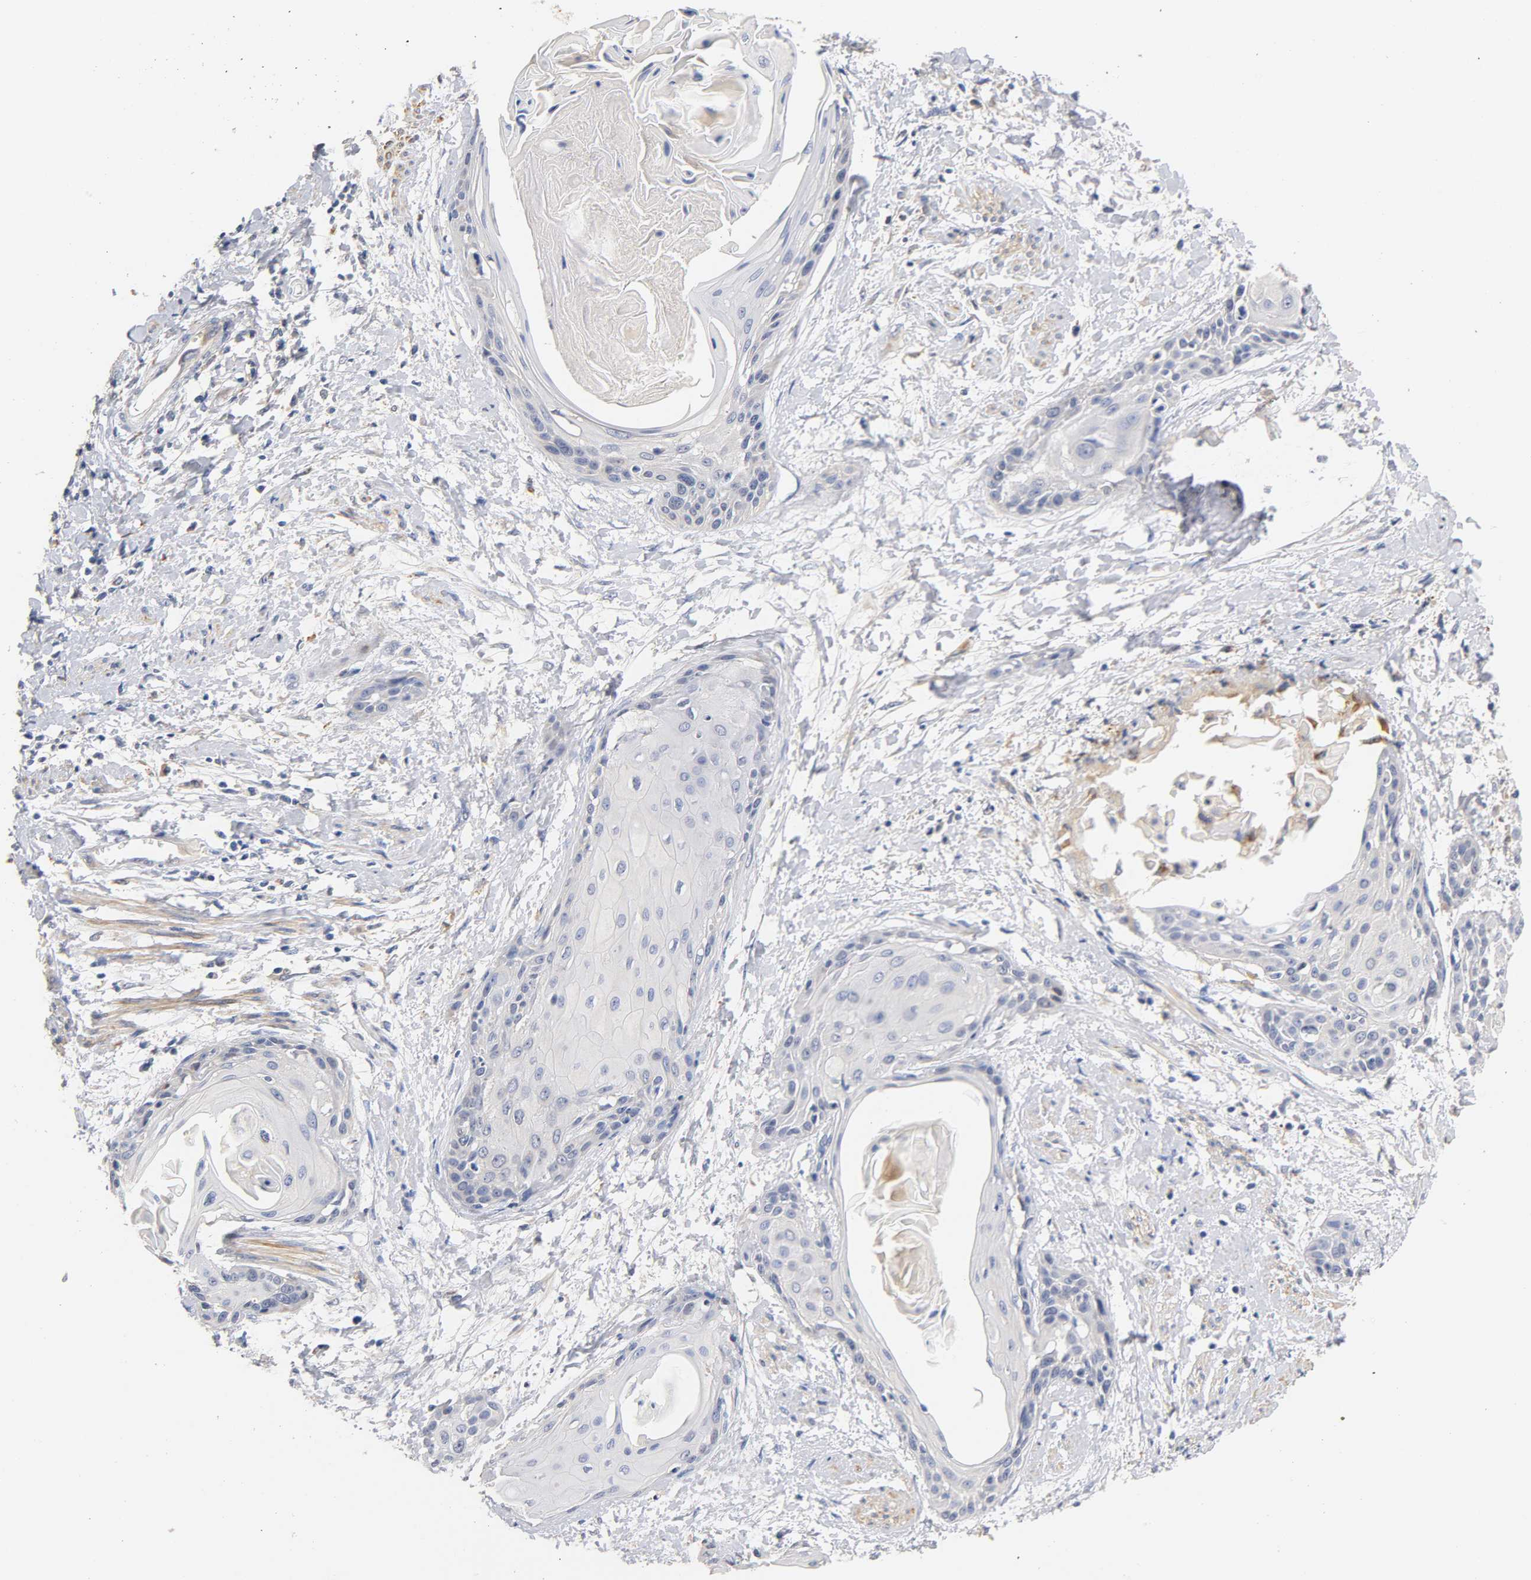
{"staining": {"intensity": "weak", "quantity": "<25%", "location": "cytoplasmic/membranous"}, "tissue": "cervical cancer", "cell_type": "Tumor cells", "image_type": "cancer", "snomed": [{"axis": "morphology", "description": "Squamous cell carcinoma, NOS"}, {"axis": "topography", "description": "Cervix"}], "caption": "Tumor cells show no significant protein expression in cervical cancer (squamous cell carcinoma).", "gene": "SEMA5A", "patient": {"sex": "female", "age": 57}}